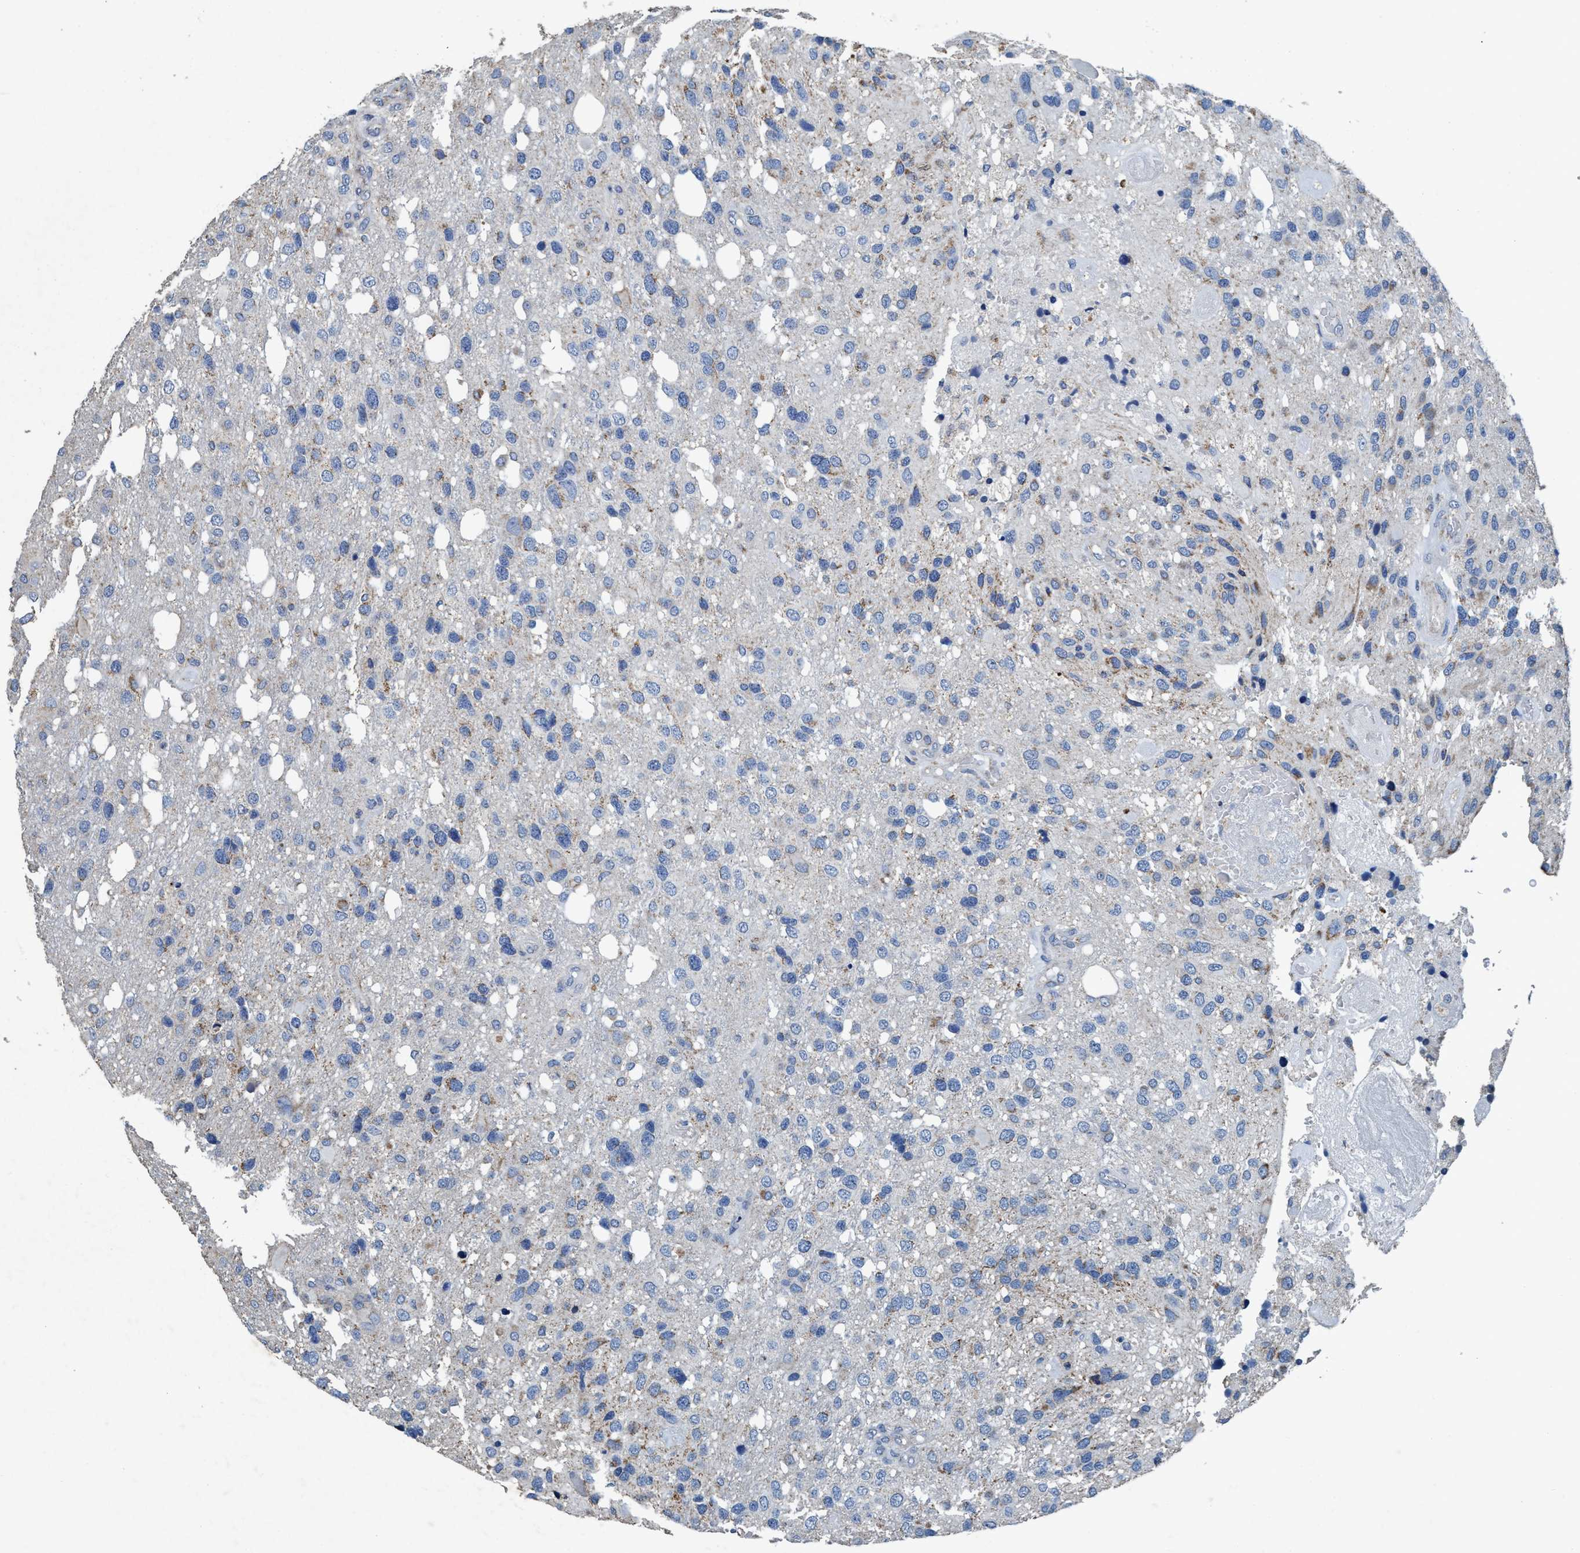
{"staining": {"intensity": "negative", "quantity": "none", "location": "none"}, "tissue": "glioma", "cell_type": "Tumor cells", "image_type": "cancer", "snomed": [{"axis": "morphology", "description": "Glioma, malignant, High grade"}, {"axis": "topography", "description": "Brain"}], "caption": "Tumor cells are negative for protein expression in human malignant glioma (high-grade). (DAB immunohistochemistry, high magnification).", "gene": "ANKFN1", "patient": {"sex": "female", "age": 58}}